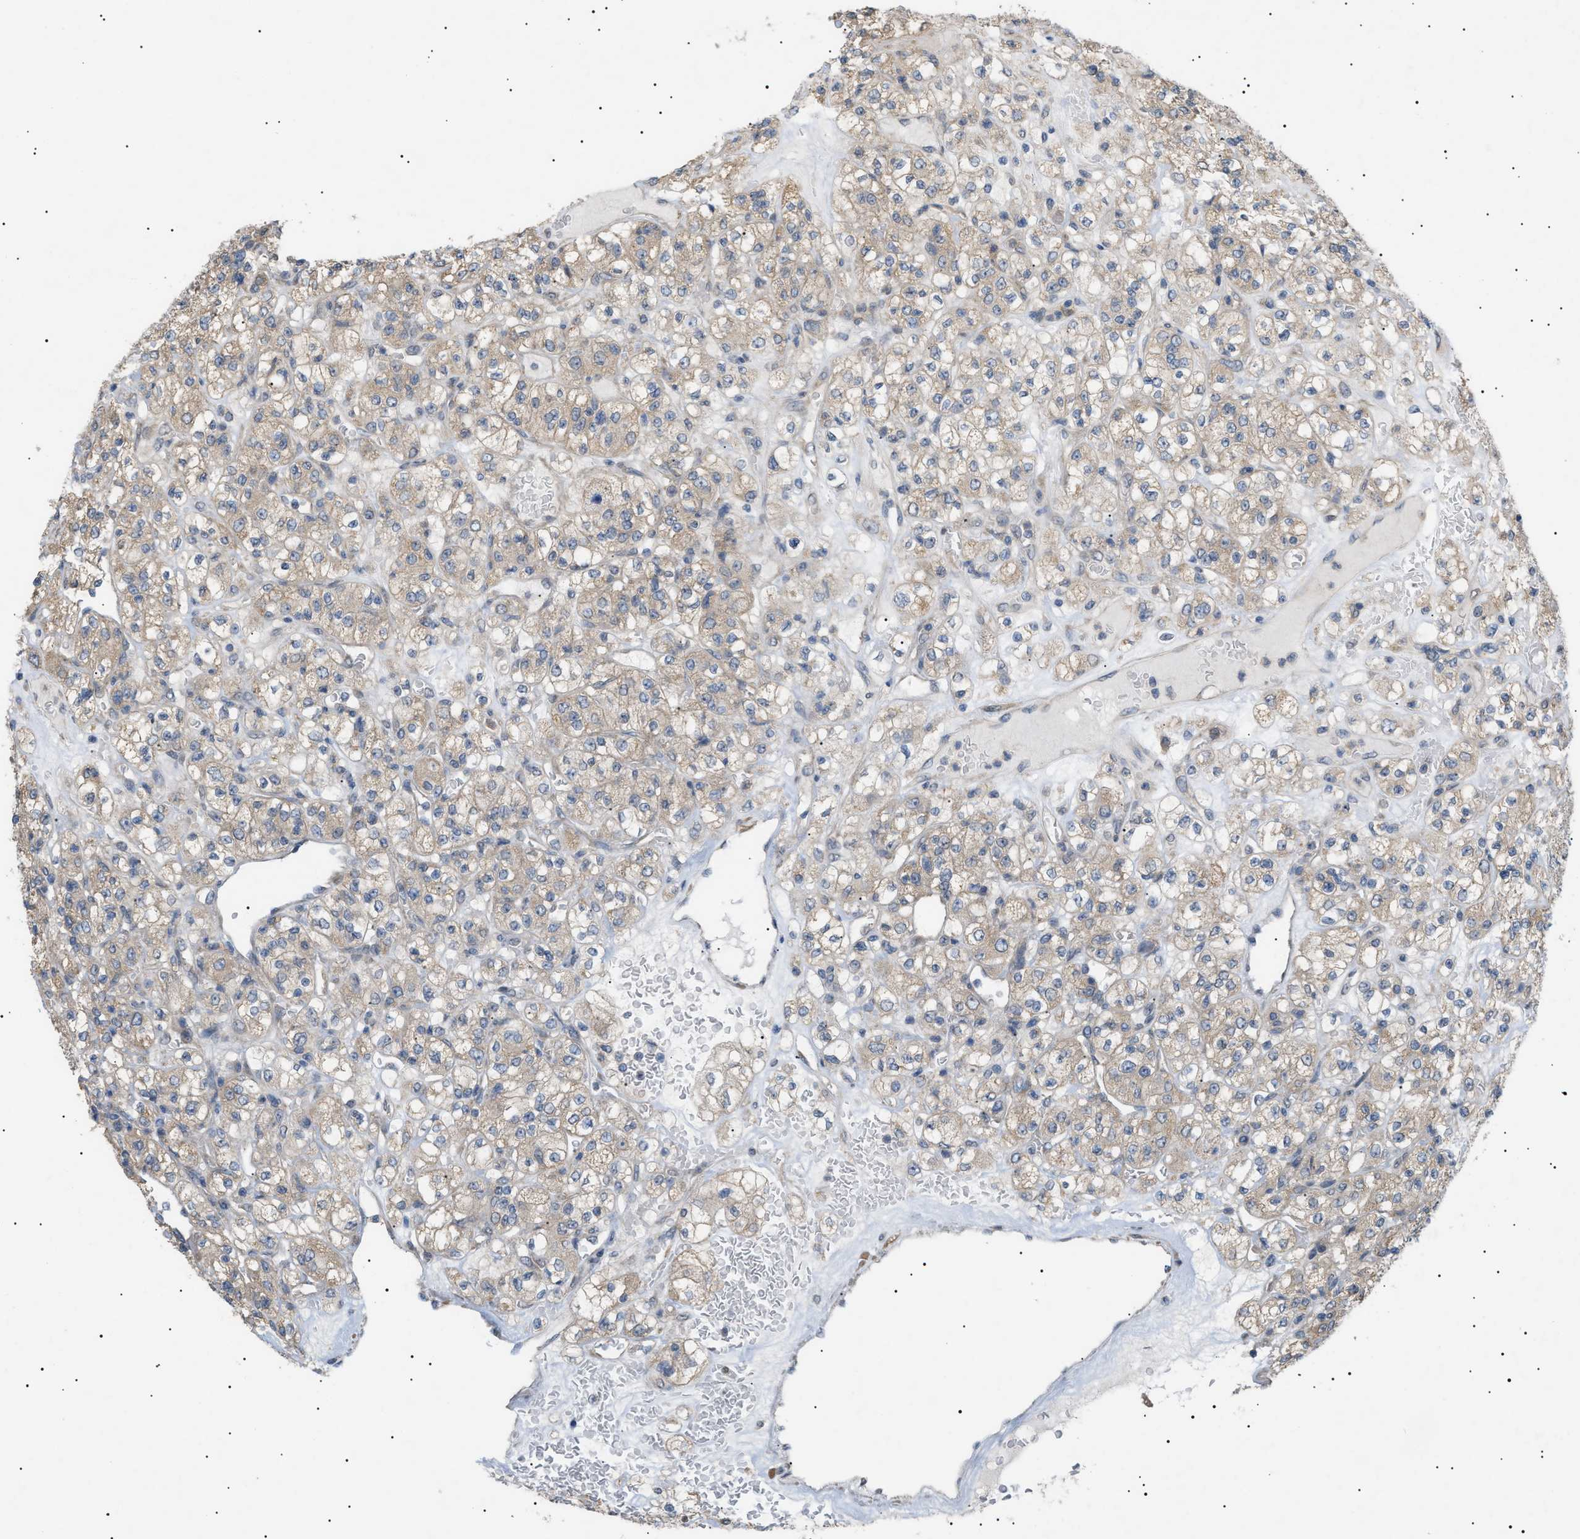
{"staining": {"intensity": "weak", "quantity": ">75%", "location": "cytoplasmic/membranous"}, "tissue": "renal cancer", "cell_type": "Tumor cells", "image_type": "cancer", "snomed": [{"axis": "morphology", "description": "Normal tissue, NOS"}, {"axis": "morphology", "description": "Adenocarcinoma, NOS"}, {"axis": "topography", "description": "Kidney"}], "caption": "IHC staining of renal cancer, which displays low levels of weak cytoplasmic/membranous staining in approximately >75% of tumor cells indicating weak cytoplasmic/membranous protein expression. The staining was performed using DAB (brown) for protein detection and nuclei were counterstained in hematoxylin (blue).", "gene": "IRS2", "patient": {"sex": "female", "age": 72}}